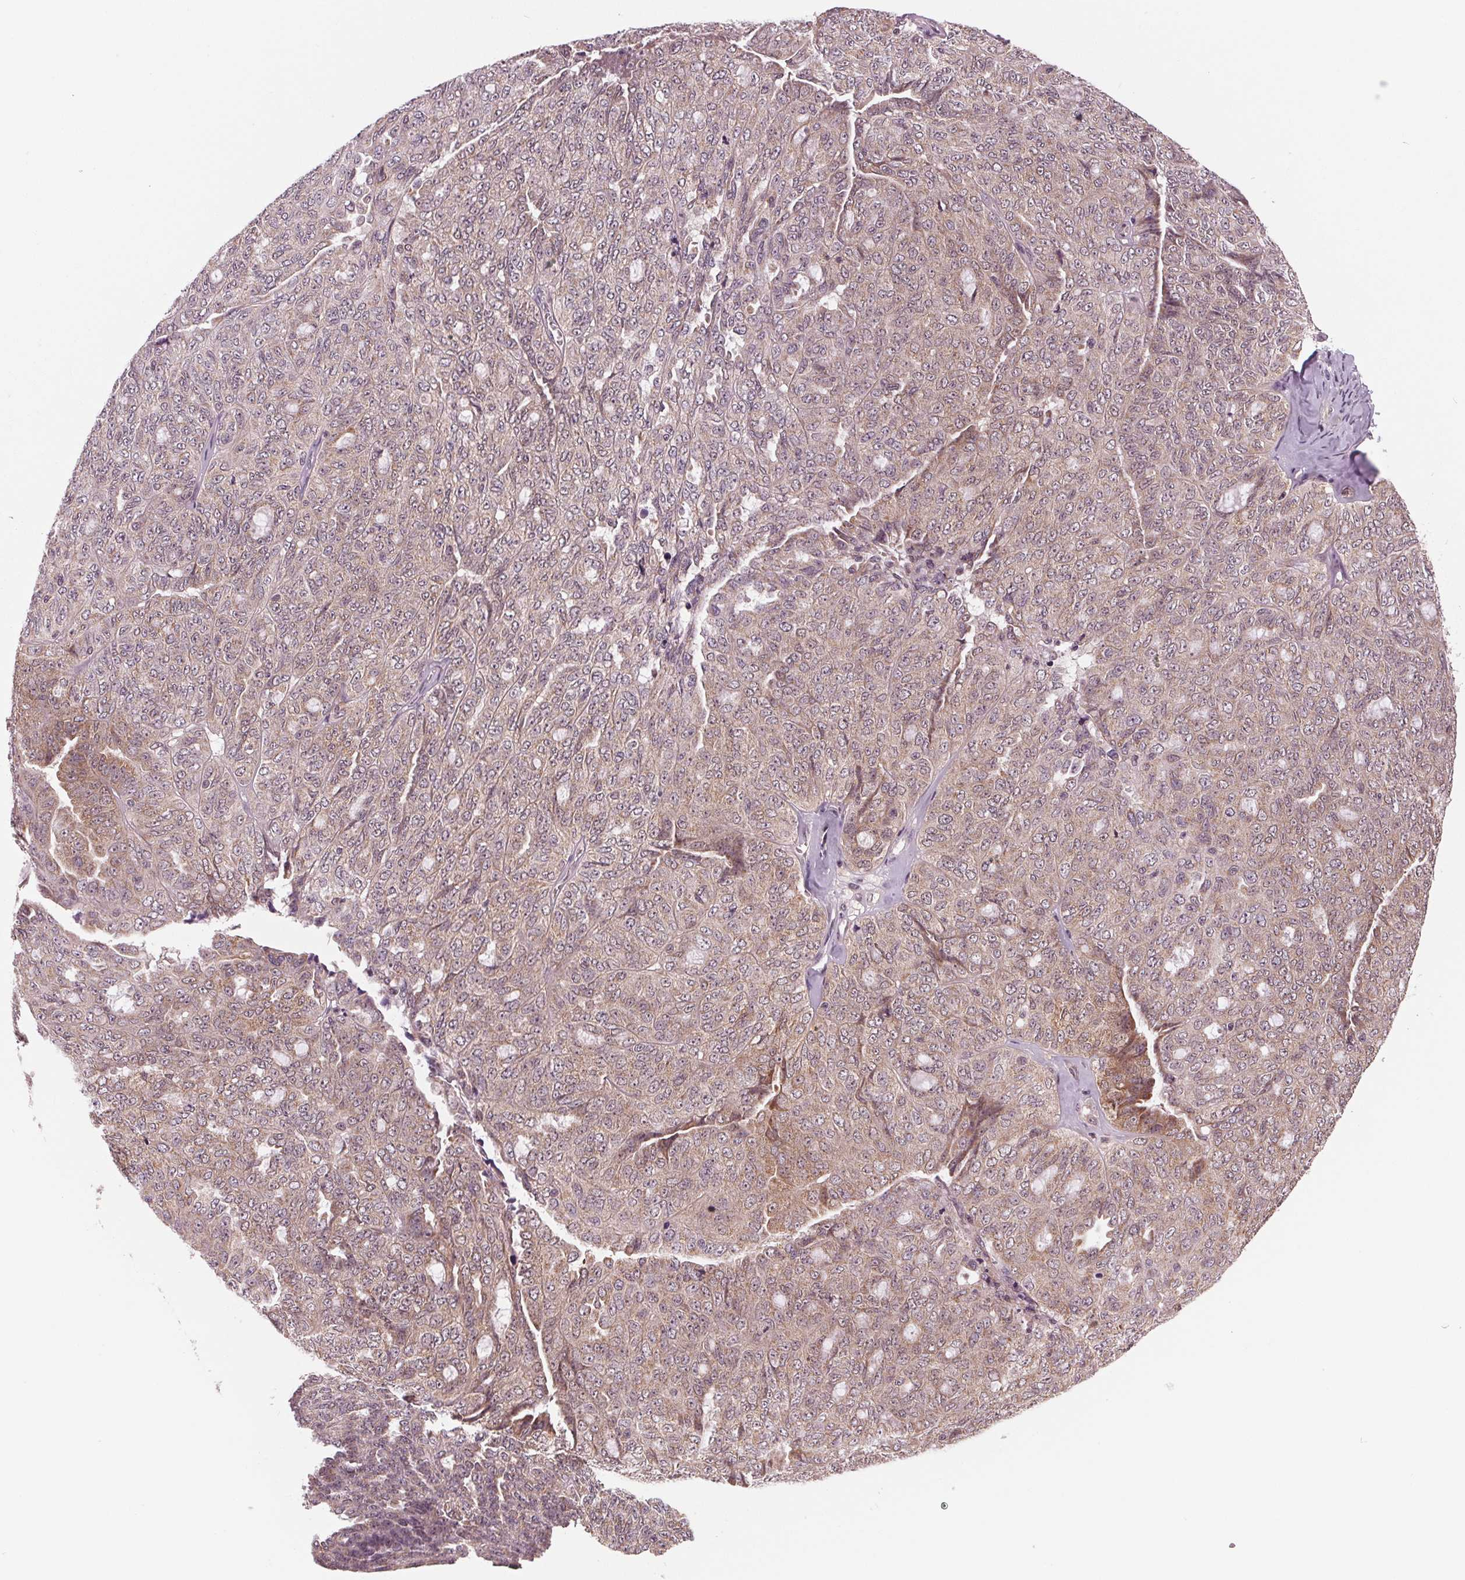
{"staining": {"intensity": "weak", "quantity": "<25%", "location": "cytoplasmic/membranous"}, "tissue": "ovarian cancer", "cell_type": "Tumor cells", "image_type": "cancer", "snomed": [{"axis": "morphology", "description": "Cystadenocarcinoma, serous, NOS"}, {"axis": "topography", "description": "Ovary"}], "caption": "A high-resolution micrograph shows immunohistochemistry (IHC) staining of serous cystadenocarcinoma (ovarian), which exhibits no significant expression in tumor cells.", "gene": "STAT3", "patient": {"sex": "female", "age": 71}}